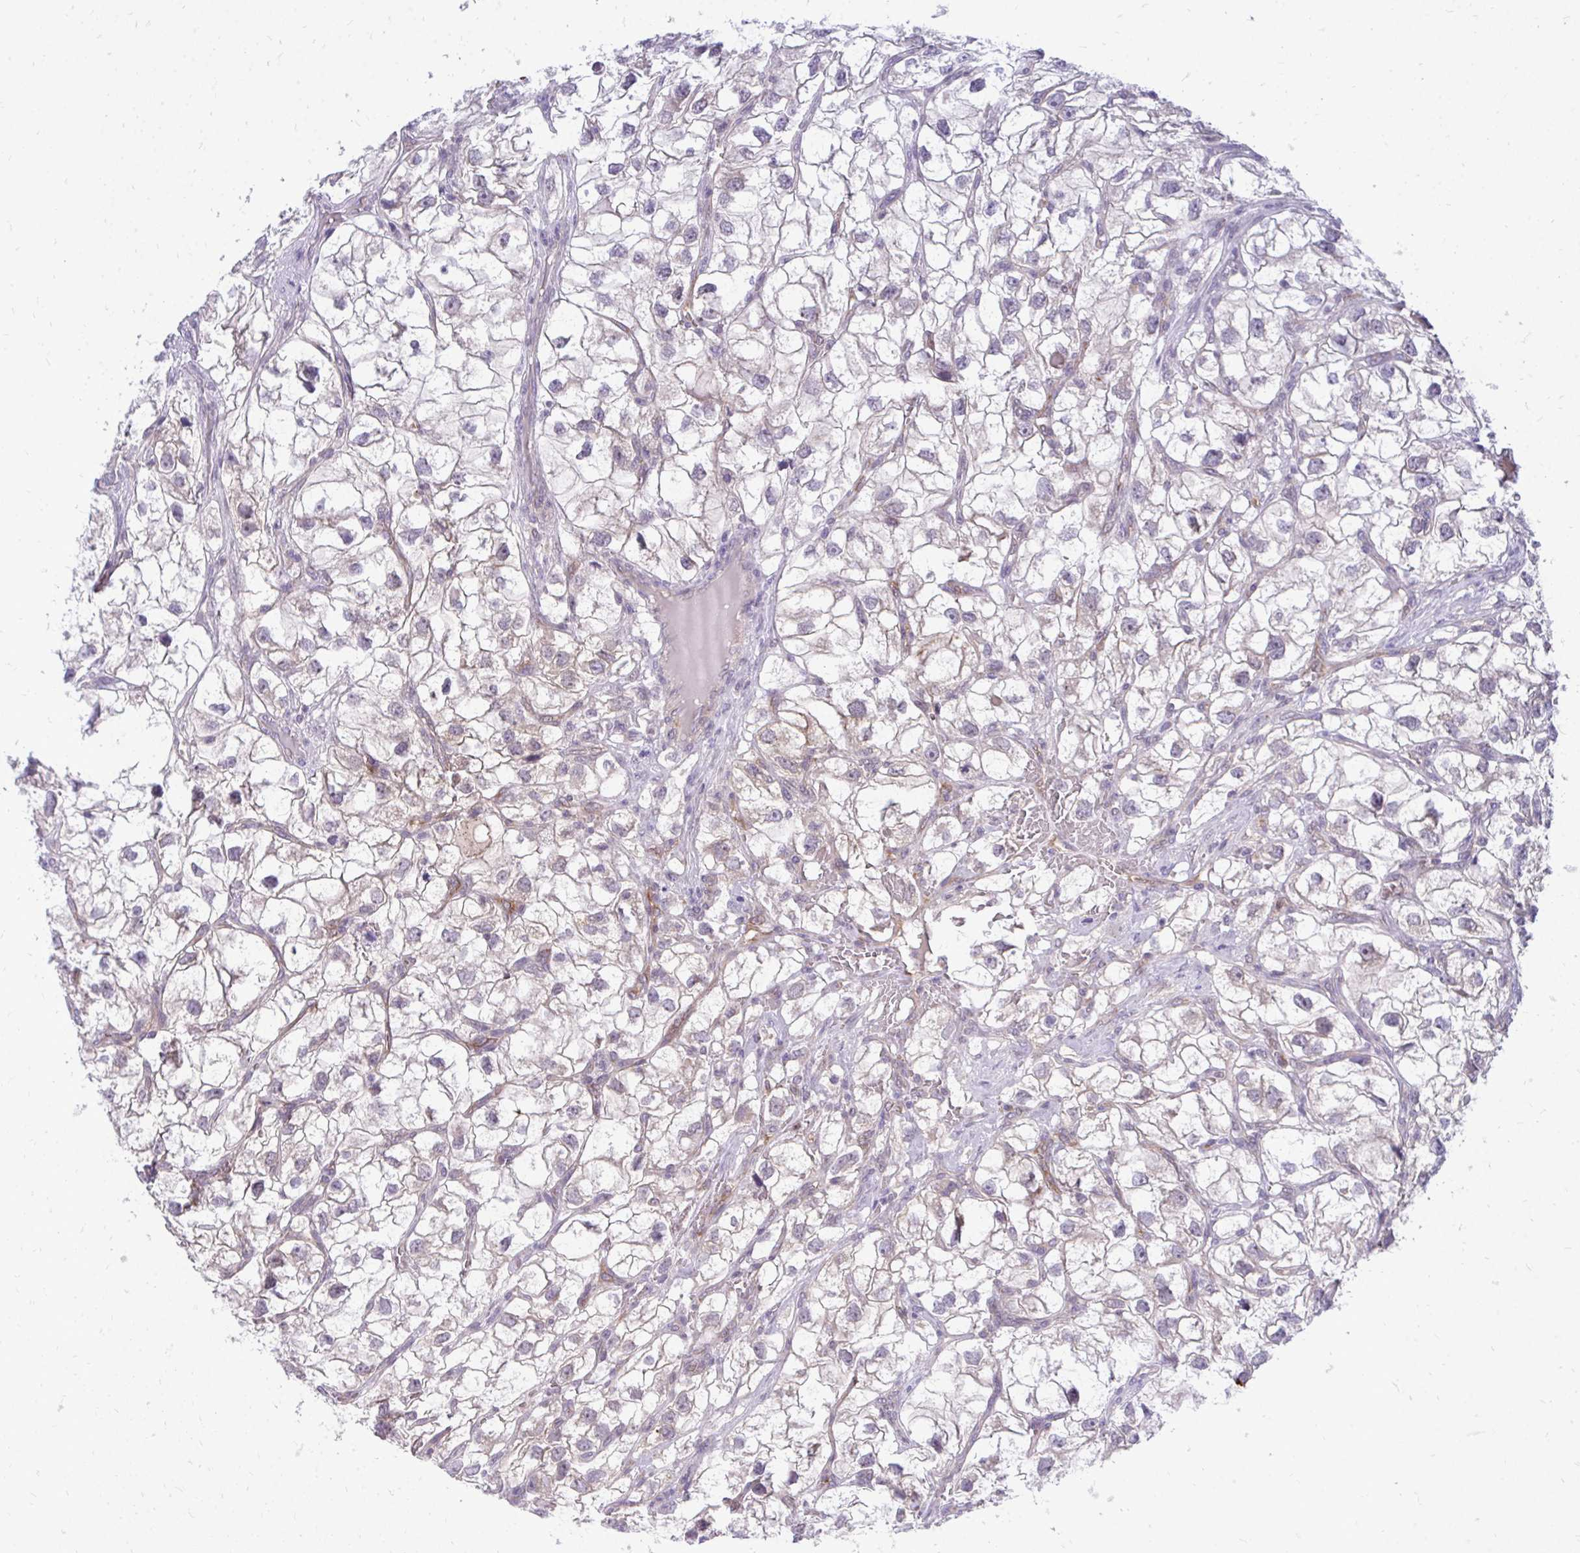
{"staining": {"intensity": "negative", "quantity": "none", "location": "none"}, "tissue": "renal cancer", "cell_type": "Tumor cells", "image_type": "cancer", "snomed": [{"axis": "morphology", "description": "Adenocarcinoma, NOS"}, {"axis": "topography", "description": "Kidney"}], "caption": "The immunohistochemistry micrograph has no significant positivity in tumor cells of renal adenocarcinoma tissue.", "gene": "ACSL5", "patient": {"sex": "male", "age": 59}}